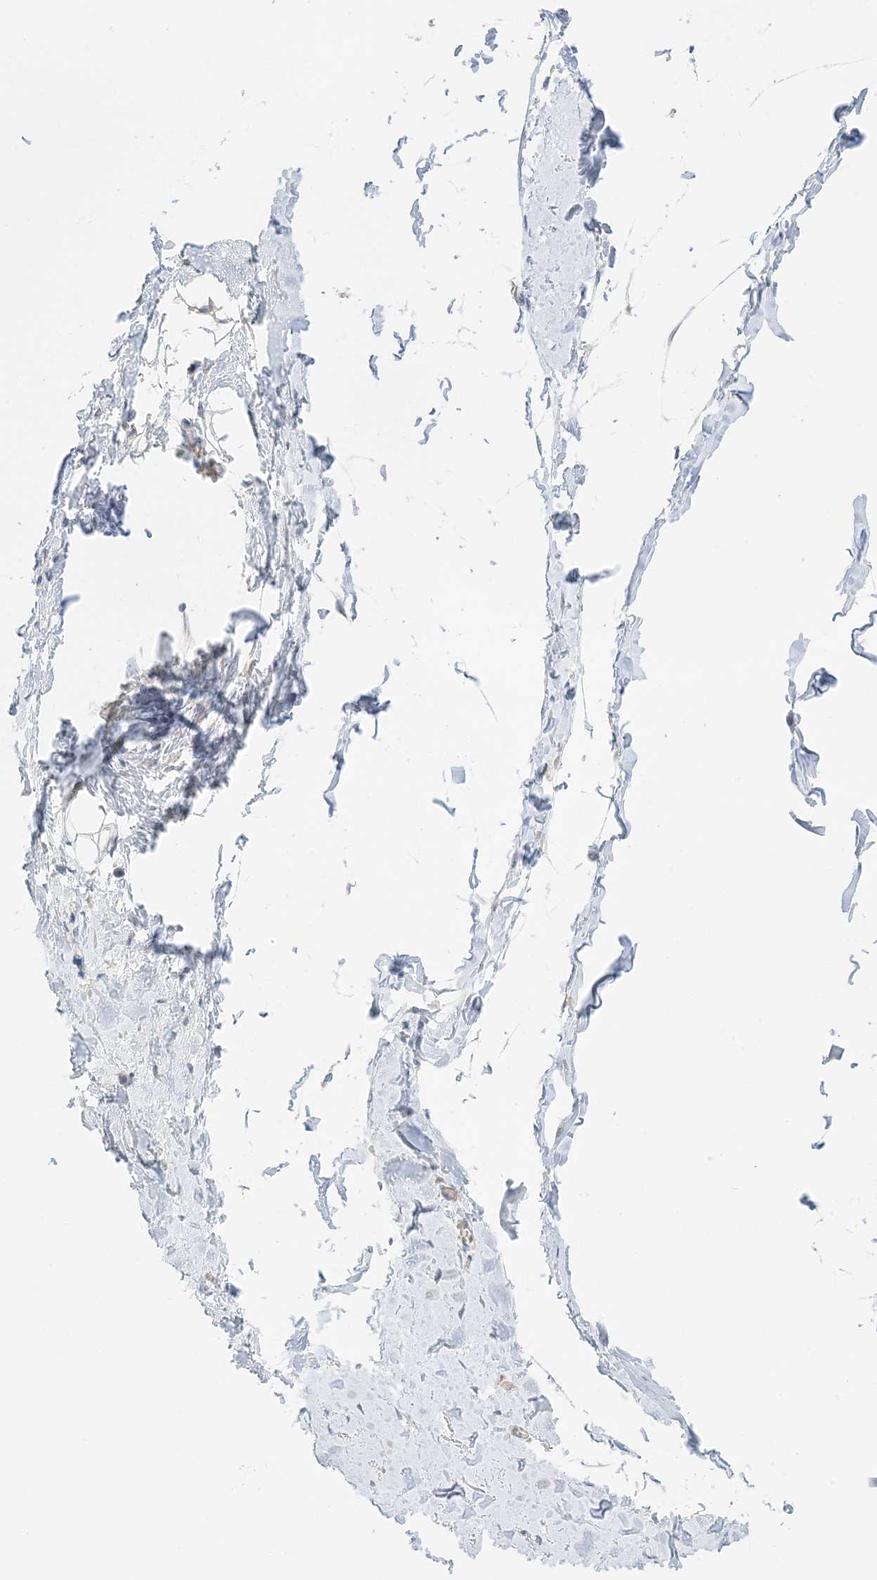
{"staining": {"intensity": "negative", "quantity": "none", "location": "none"}, "tissue": "breast", "cell_type": "Adipocytes", "image_type": "normal", "snomed": [{"axis": "morphology", "description": "Normal tissue, NOS"}, {"axis": "topography", "description": "Breast"}], "caption": "The immunohistochemistry image has no significant staining in adipocytes of breast.", "gene": "KIFBP", "patient": {"sex": "female", "age": 27}}